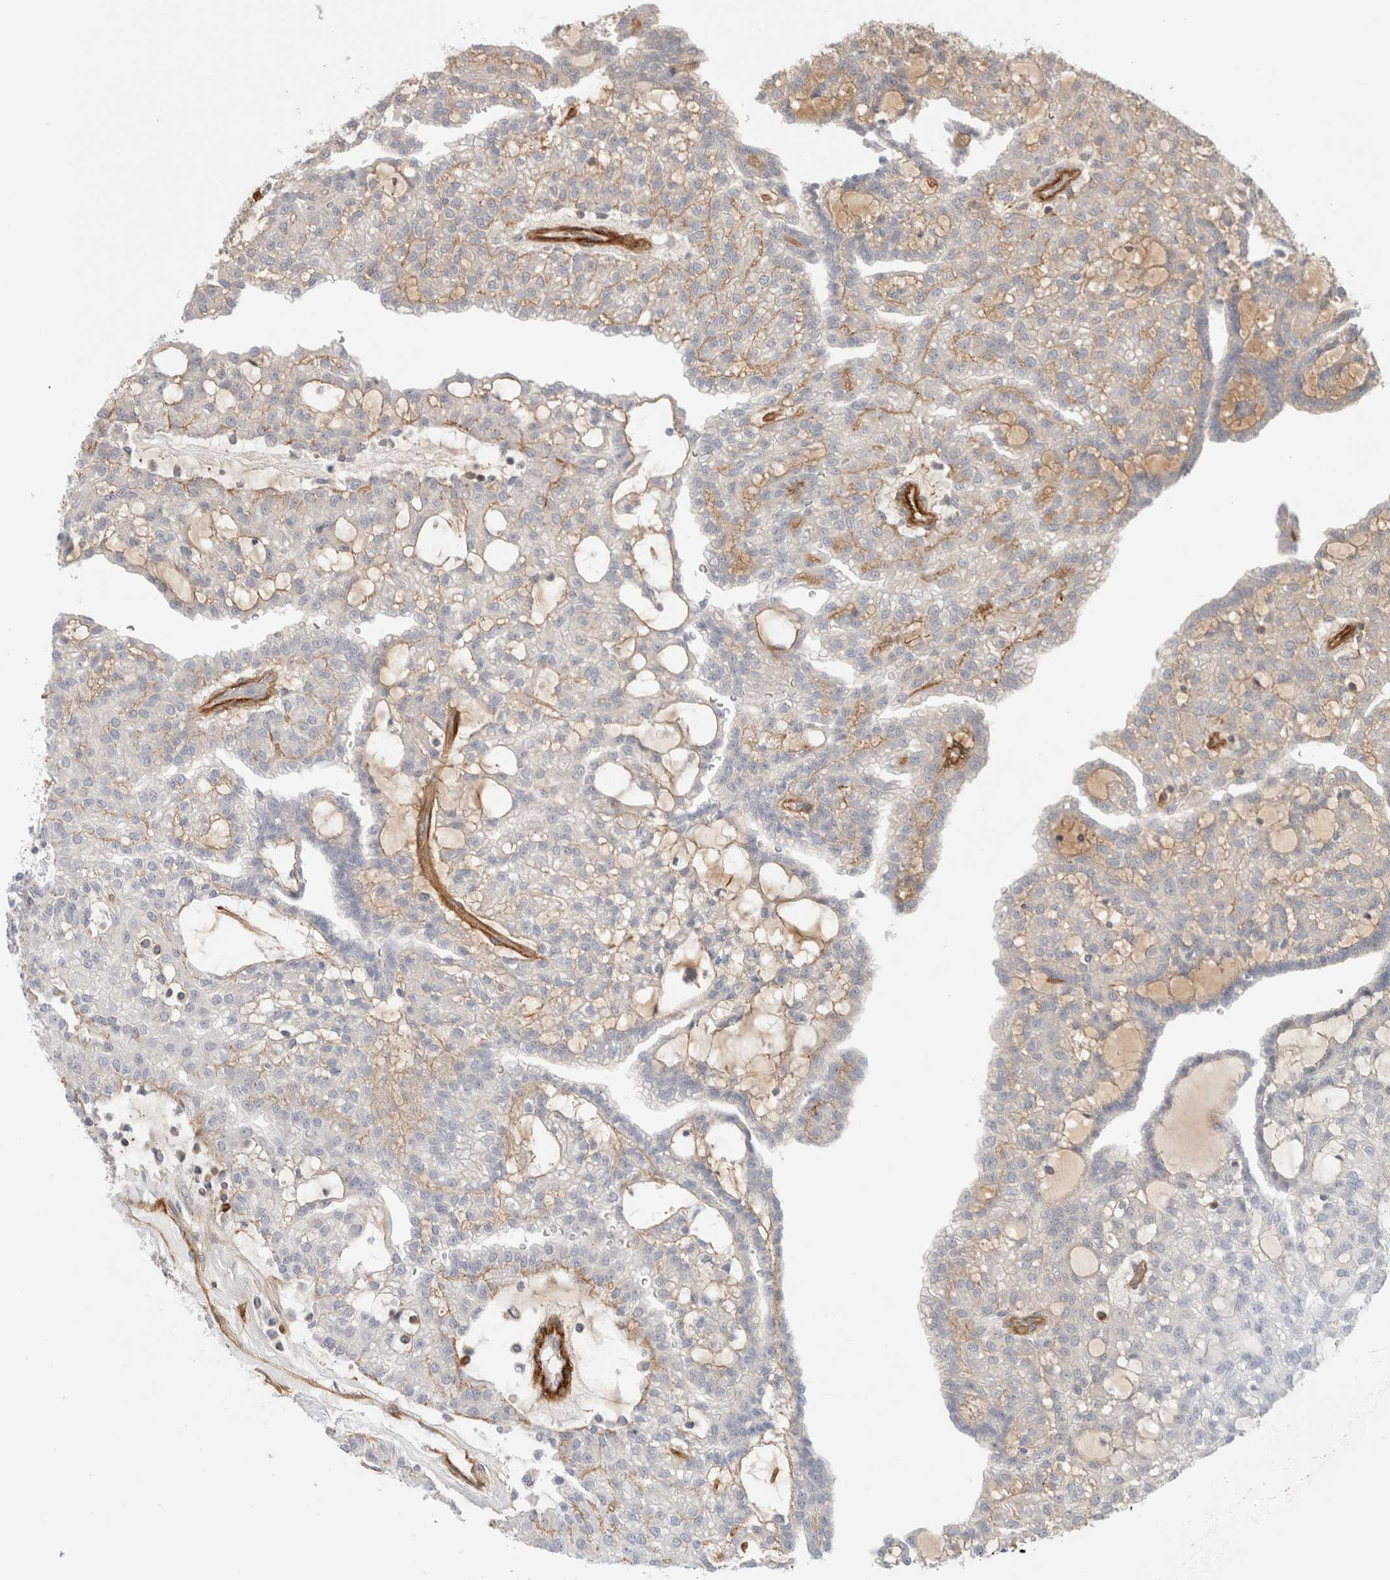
{"staining": {"intensity": "weak", "quantity": "<25%", "location": "cytoplasmic/membranous"}, "tissue": "renal cancer", "cell_type": "Tumor cells", "image_type": "cancer", "snomed": [{"axis": "morphology", "description": "Adenocarcinoma, NOS"}, {"axis": "topography", "description": "Kidney"}], "caption": "This is a histopathology image of immunohistochemistry (IHC) staining of renal cancer, which shows no expression in tumor cells. Brightfield microscopy of immunohistochemistry stained with DAB (brown) and hematoxylin (blue), captured at high magnification.", "gene": "HSPG2", "patient": {"sex": "male", "age": 63}}